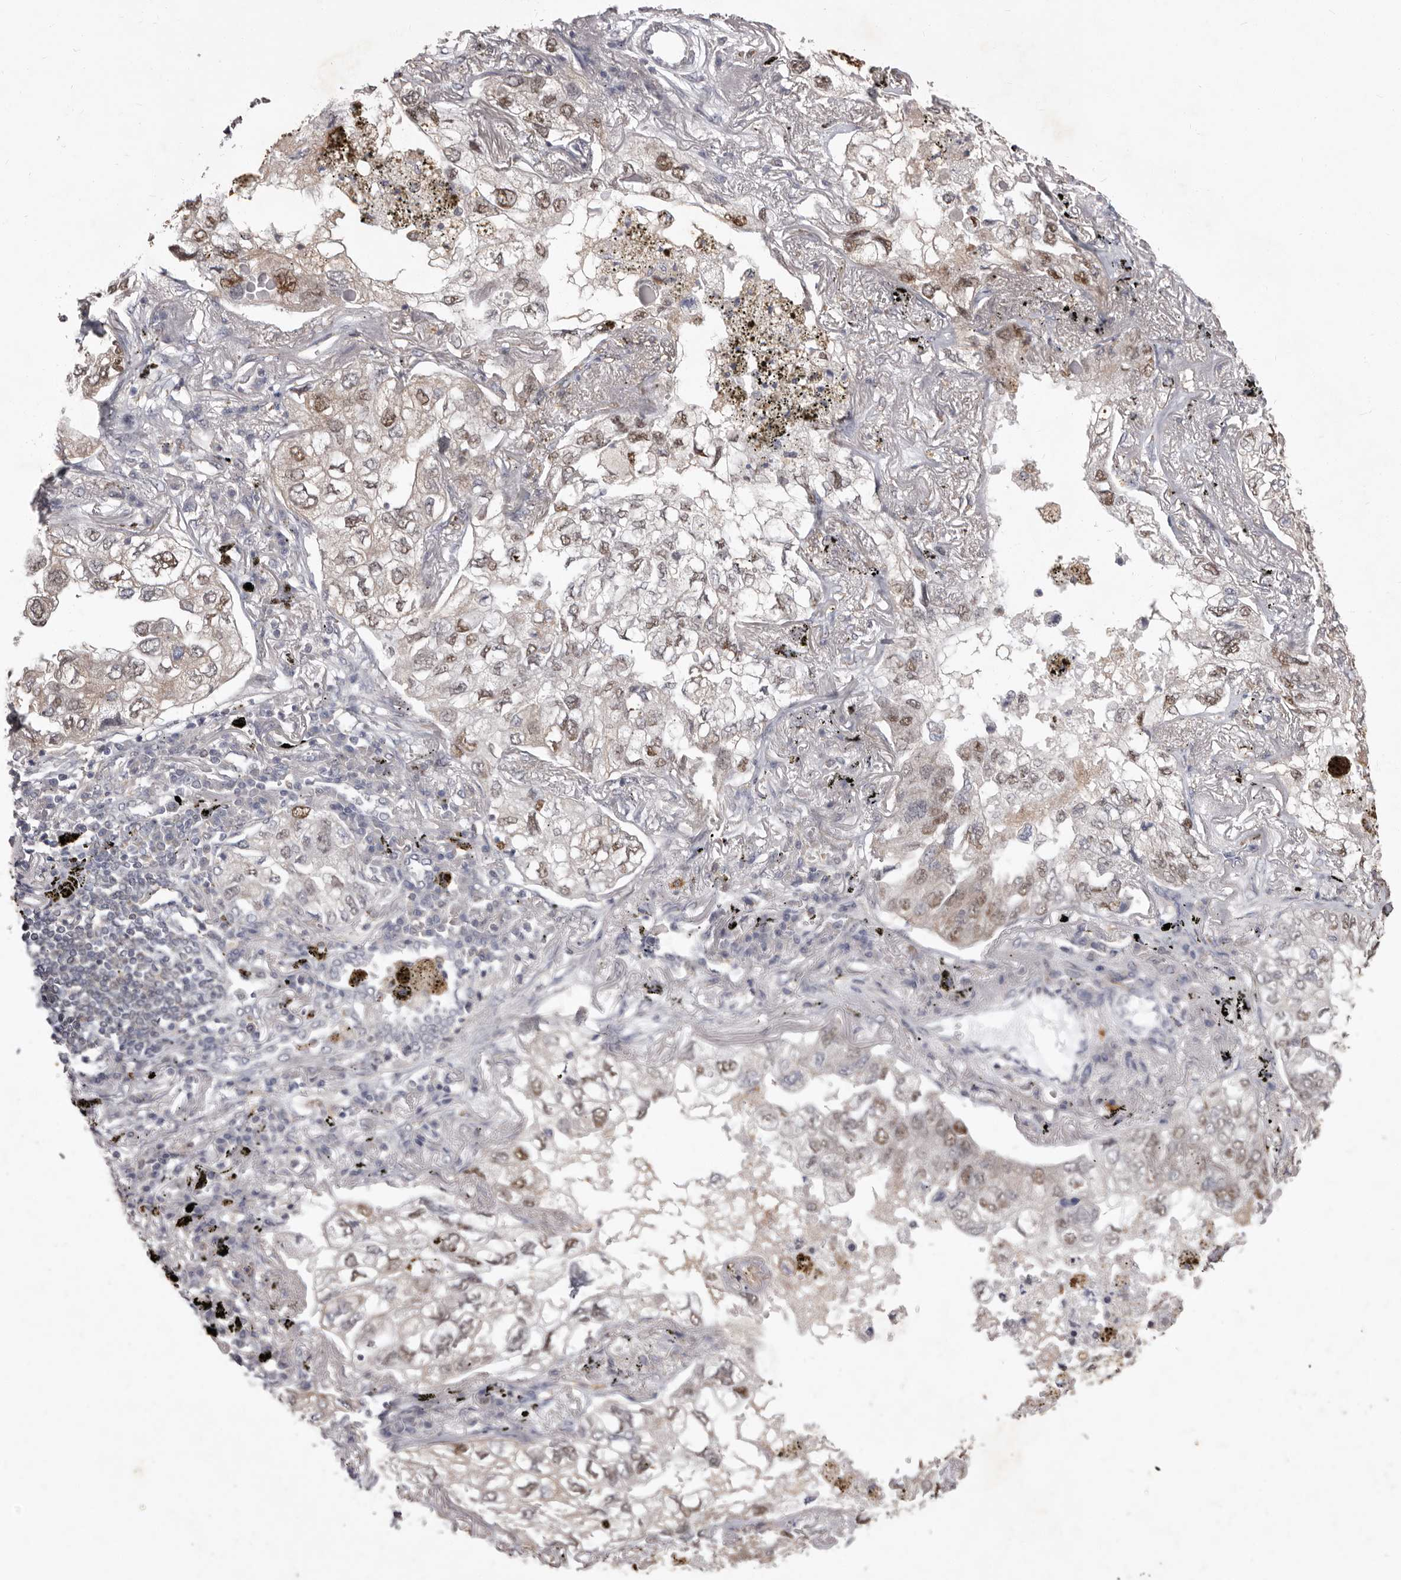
{"staining": {"intensity": "moderate", "quantity": "25%-75%", "location": "nuclear"}, "tissue": "lung cancer", "cell_type": "Tumor cells", "image_type": "cancer", "snomed": [{"axis": "morphology", "description": "Adenocarcinoma, NOS"}, {"axis": "topography", "description": "Lung"}], "caption": "A high-resolution image shows IHC staining of adenocarcinoma (lung), which reveals moderate nuclear staining in about 25%-75% of tumor cells.", "gene": "ACLY", "patient": {"sex": "male", "age": 65}}